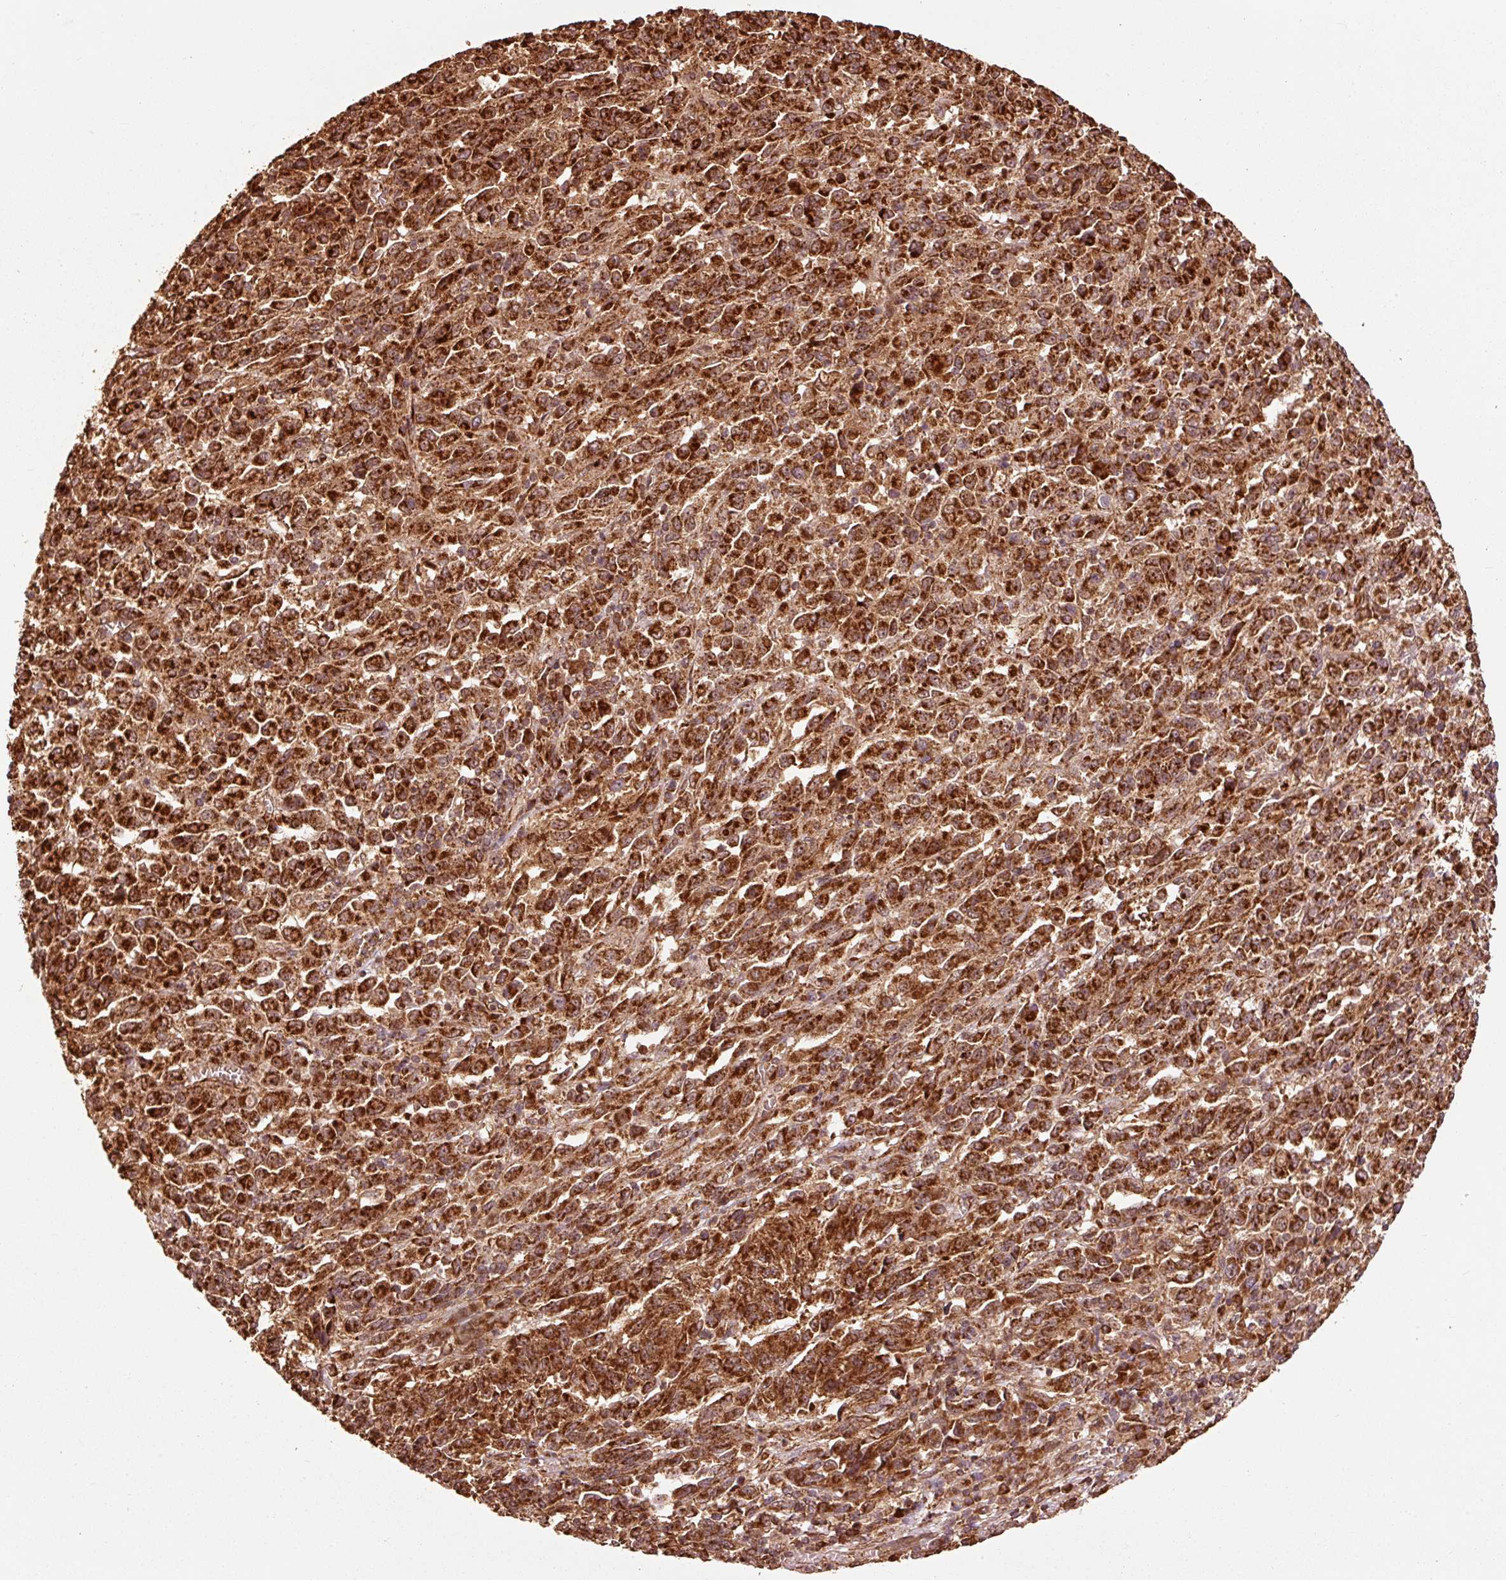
{"staining": {"intensity": "strong", "quantity": ">75%", "location": "cytoplasmic/membranous"}, "tissue": "melanoma", "cell_type": "Tumor cells", "image_type": "cancer", "snomed": [{"axis": "morphology", "description": "Malignant melanoma, Metastatic site"}, {"axis": "topography", "description": "Lung"}], "caption": "Human melanoma stained for a protein (brown) displays strong cytoplasmic/membranous positive staining in approximately >75% of tumor cells.", "gene": "MRPL16", "patient": {"sex": "male", "age": 64}}